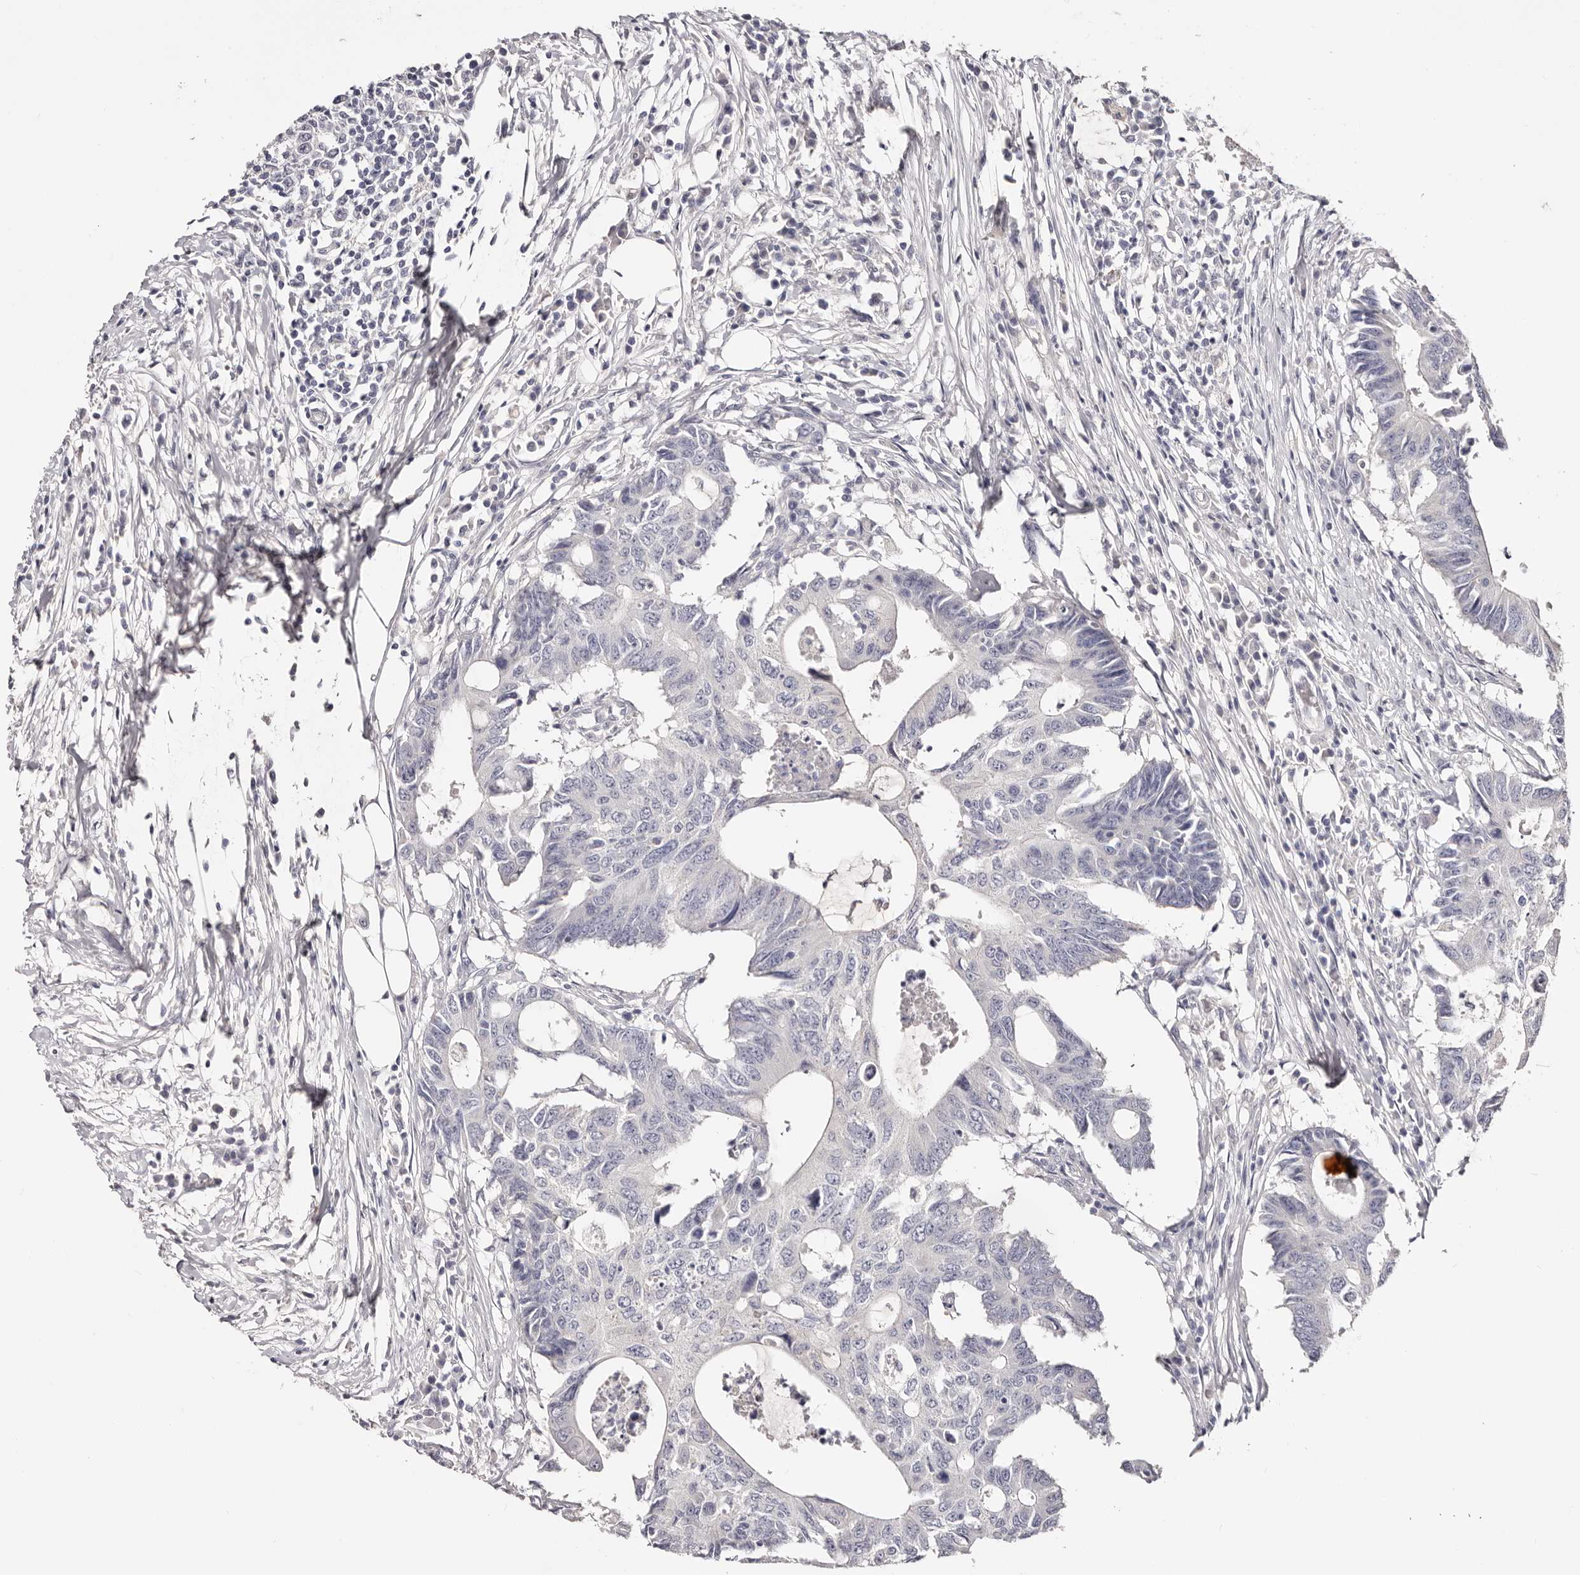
{"staining": {"intensity": "negative", "quantity": "none", "location": "none"}, "tissue": "colorectal cancer", "cell_type": "Tumor cells", "image_type": "cancer", "snomed": [{"axis": "morphology", "description": "Adenocarcinoma, NOS"}, {"axis": "topography", "description": "Colon"}], "caption": "This is an immunohistochemistry photomicrograph of adenocarcinoma (colorectal). There is no positivity in tumor cells.", "gene": "AKNAD1", "patient": {"sex": "male", "age": 71}}